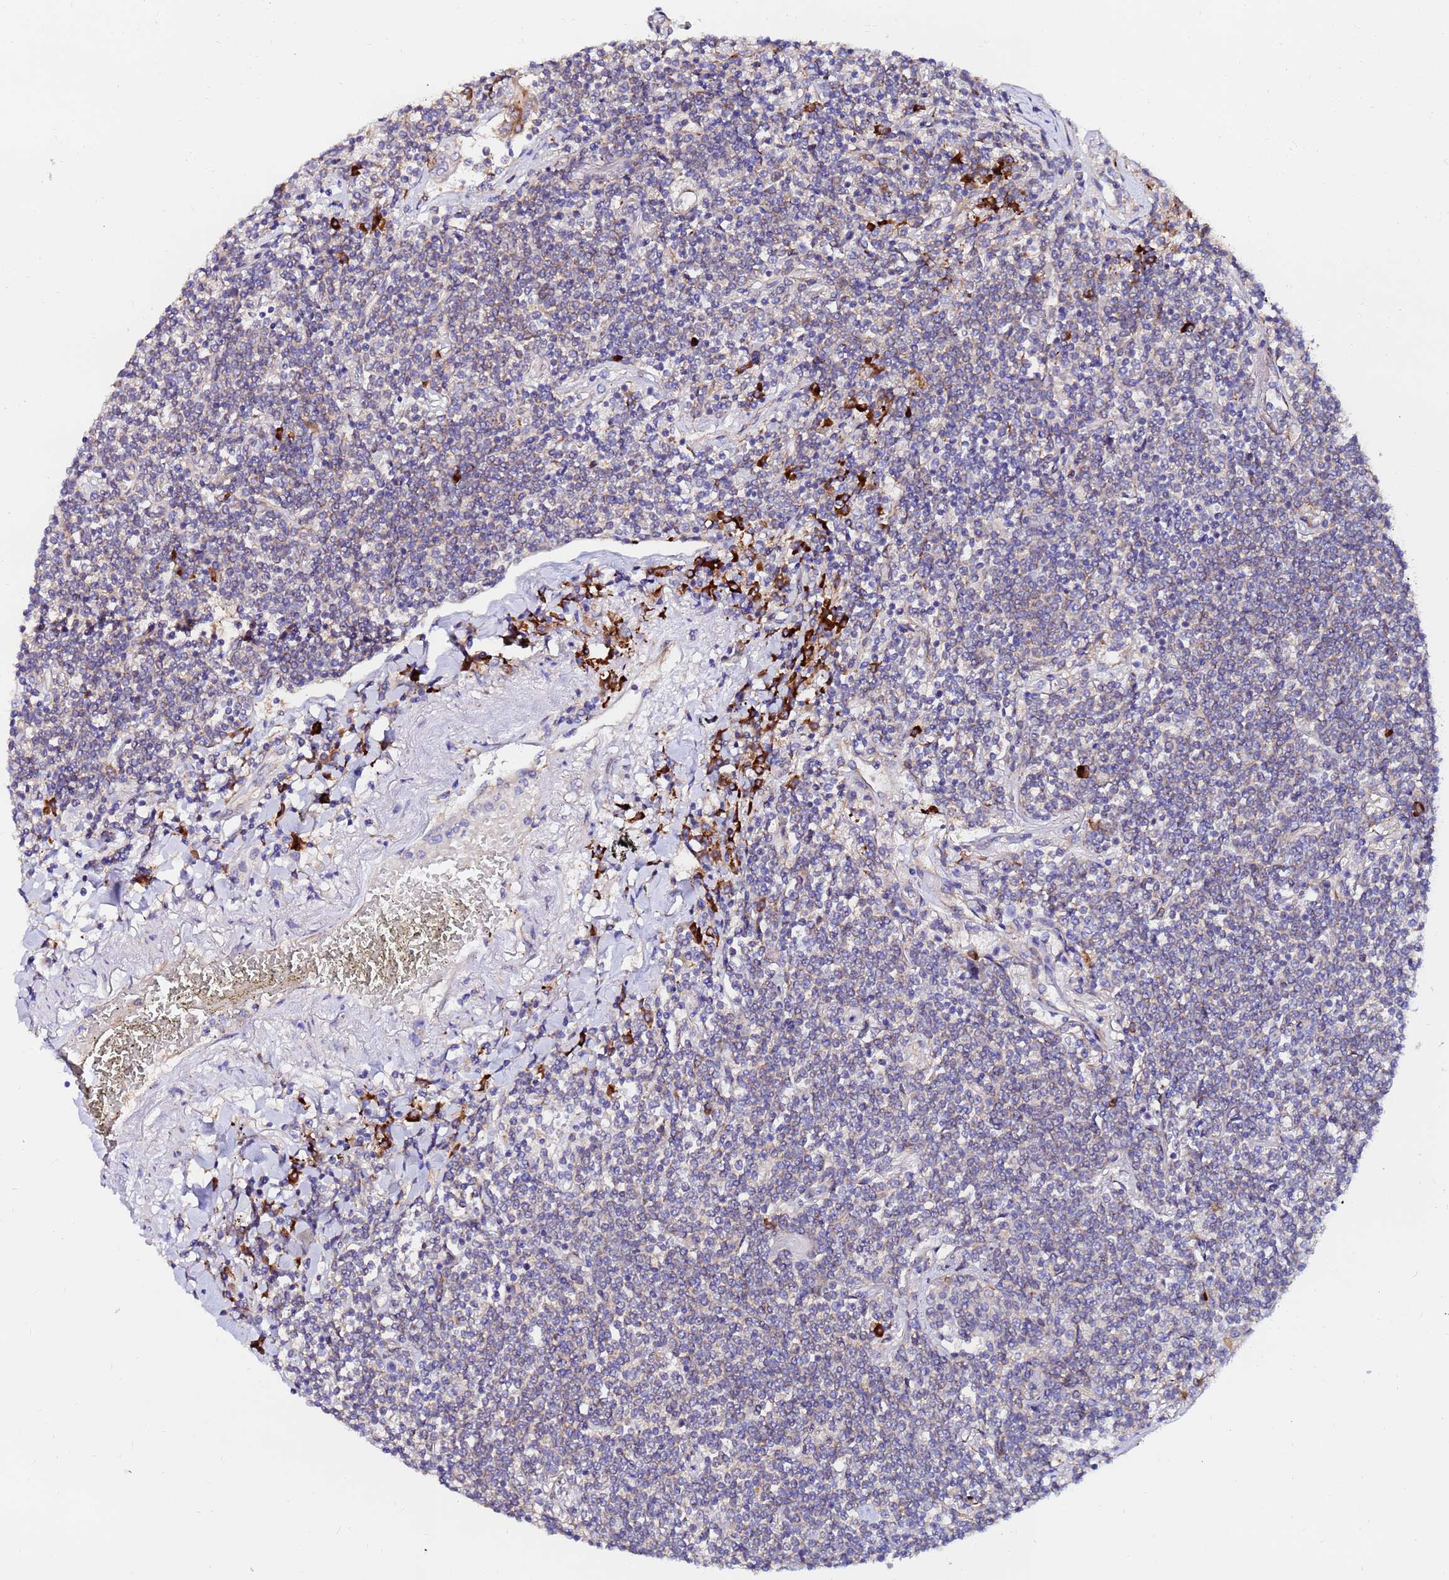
{"staining": {"intensity": "weak", "quantity": "25%-75%", "location": "cytoplasmic/membranous"}, "tissue": "lymphoma", "cell_type": "Tumor cells", "image_type": "cancer", "snomed": [{"axis": "morphology", "description": "Malignant lymphoma, non-Hodgkin's type, Low grade"}, {"axis": "topography", "description": "Lung"}], "caption": "This micrograph demonstrates immunohistochemistry (IHC) staining of human lymphoma, with low weak cytoplasmic/membranous staining in approximately 25%-75% of tumor cells.", "gene": "POM121", "patient": {"sex": "female", "age": 71}}